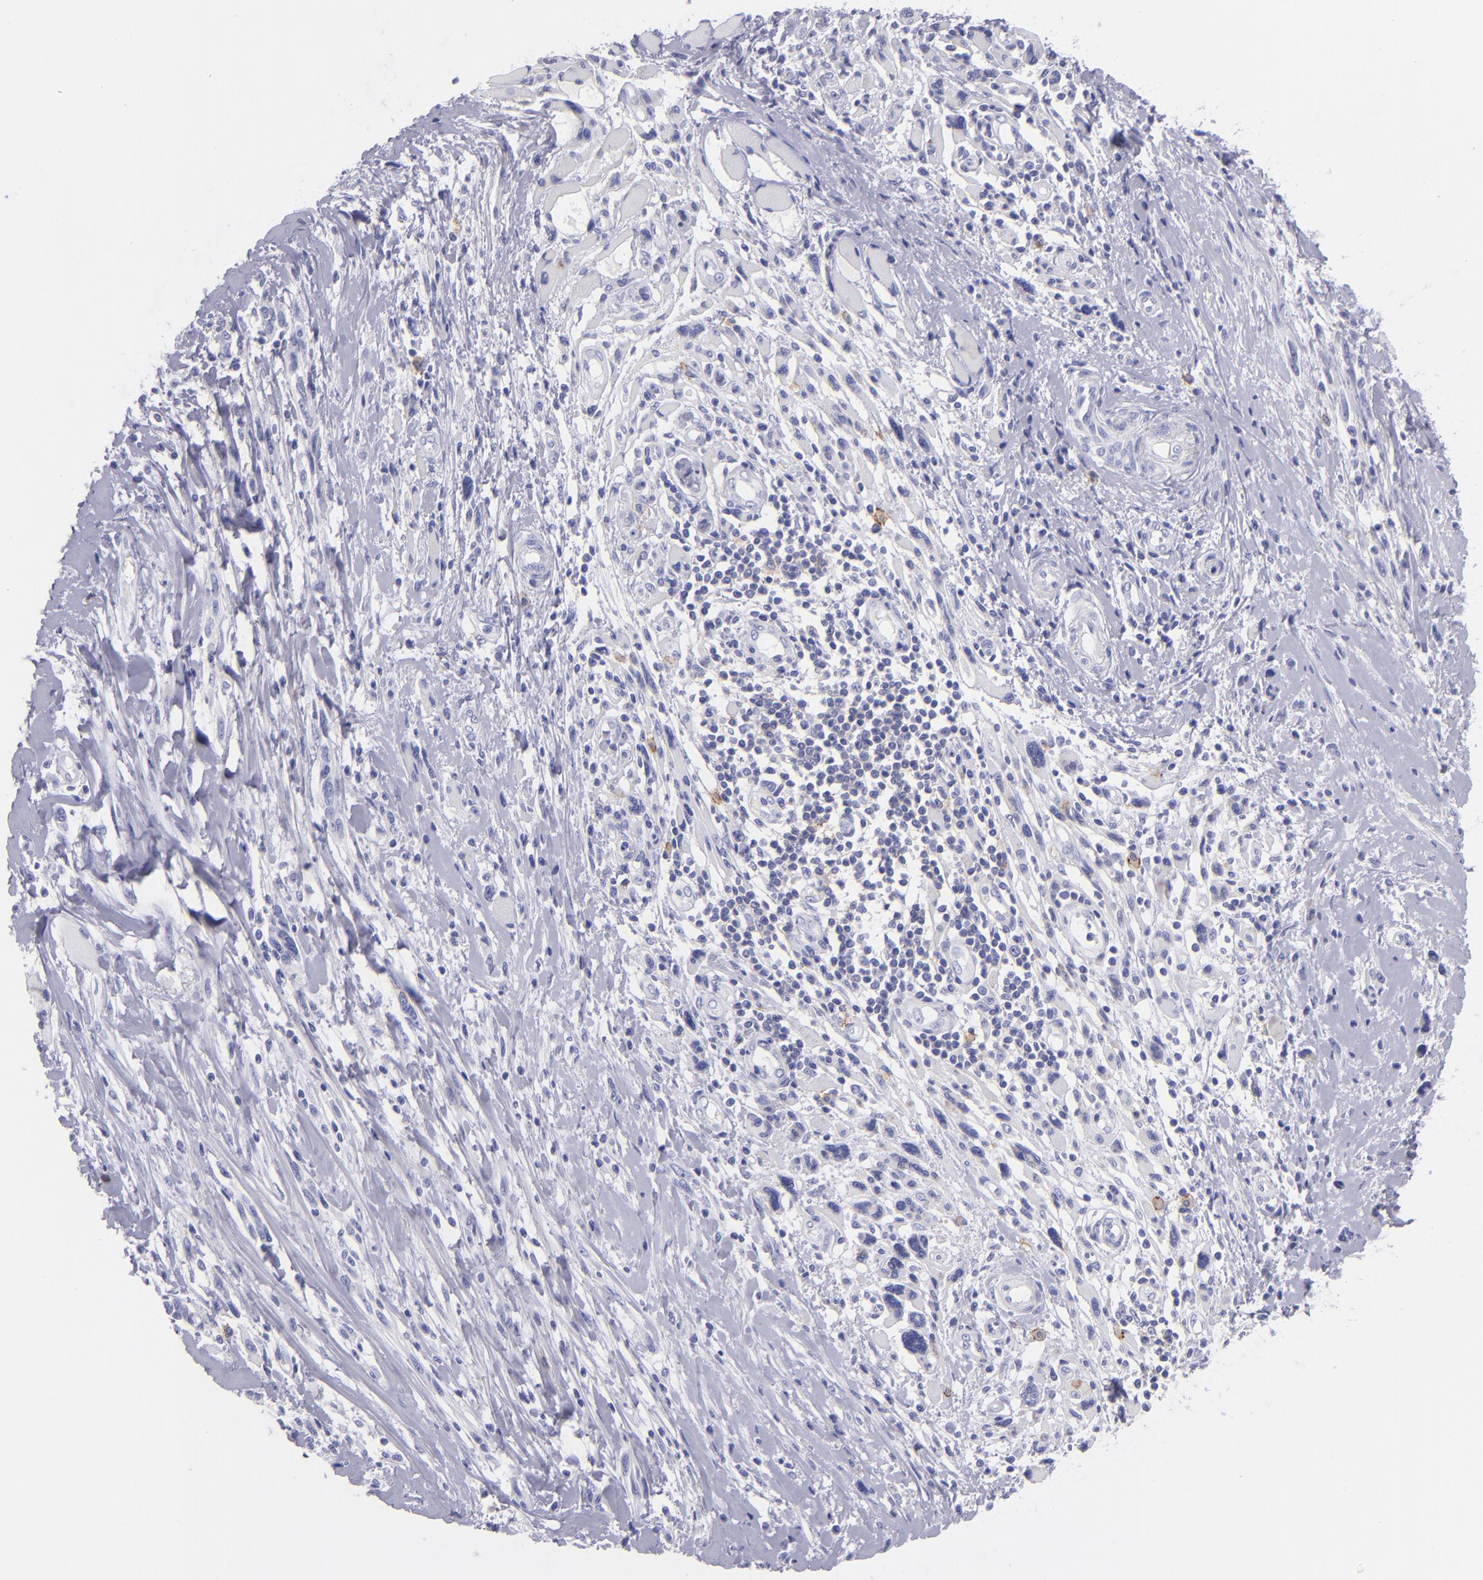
{"staining": {"intensity": "negative", "quantity": "none", "location": "none"}, "tissue": "melanoma", "cell_type": "Tumor cells", "image_type": "cancer", "snomed": [{"axis": "morphology", "description": "Malignant melanoma, NOS"}, {"axis": "topography", "description": "Skin"}], "caption": "This is an immunohistochemistry (IHC) histopathology image of human malignant melanoma. There is no positivity in tumor cells.", "gene": "CD82", "patient": {"sex": "male", "age": 91}}